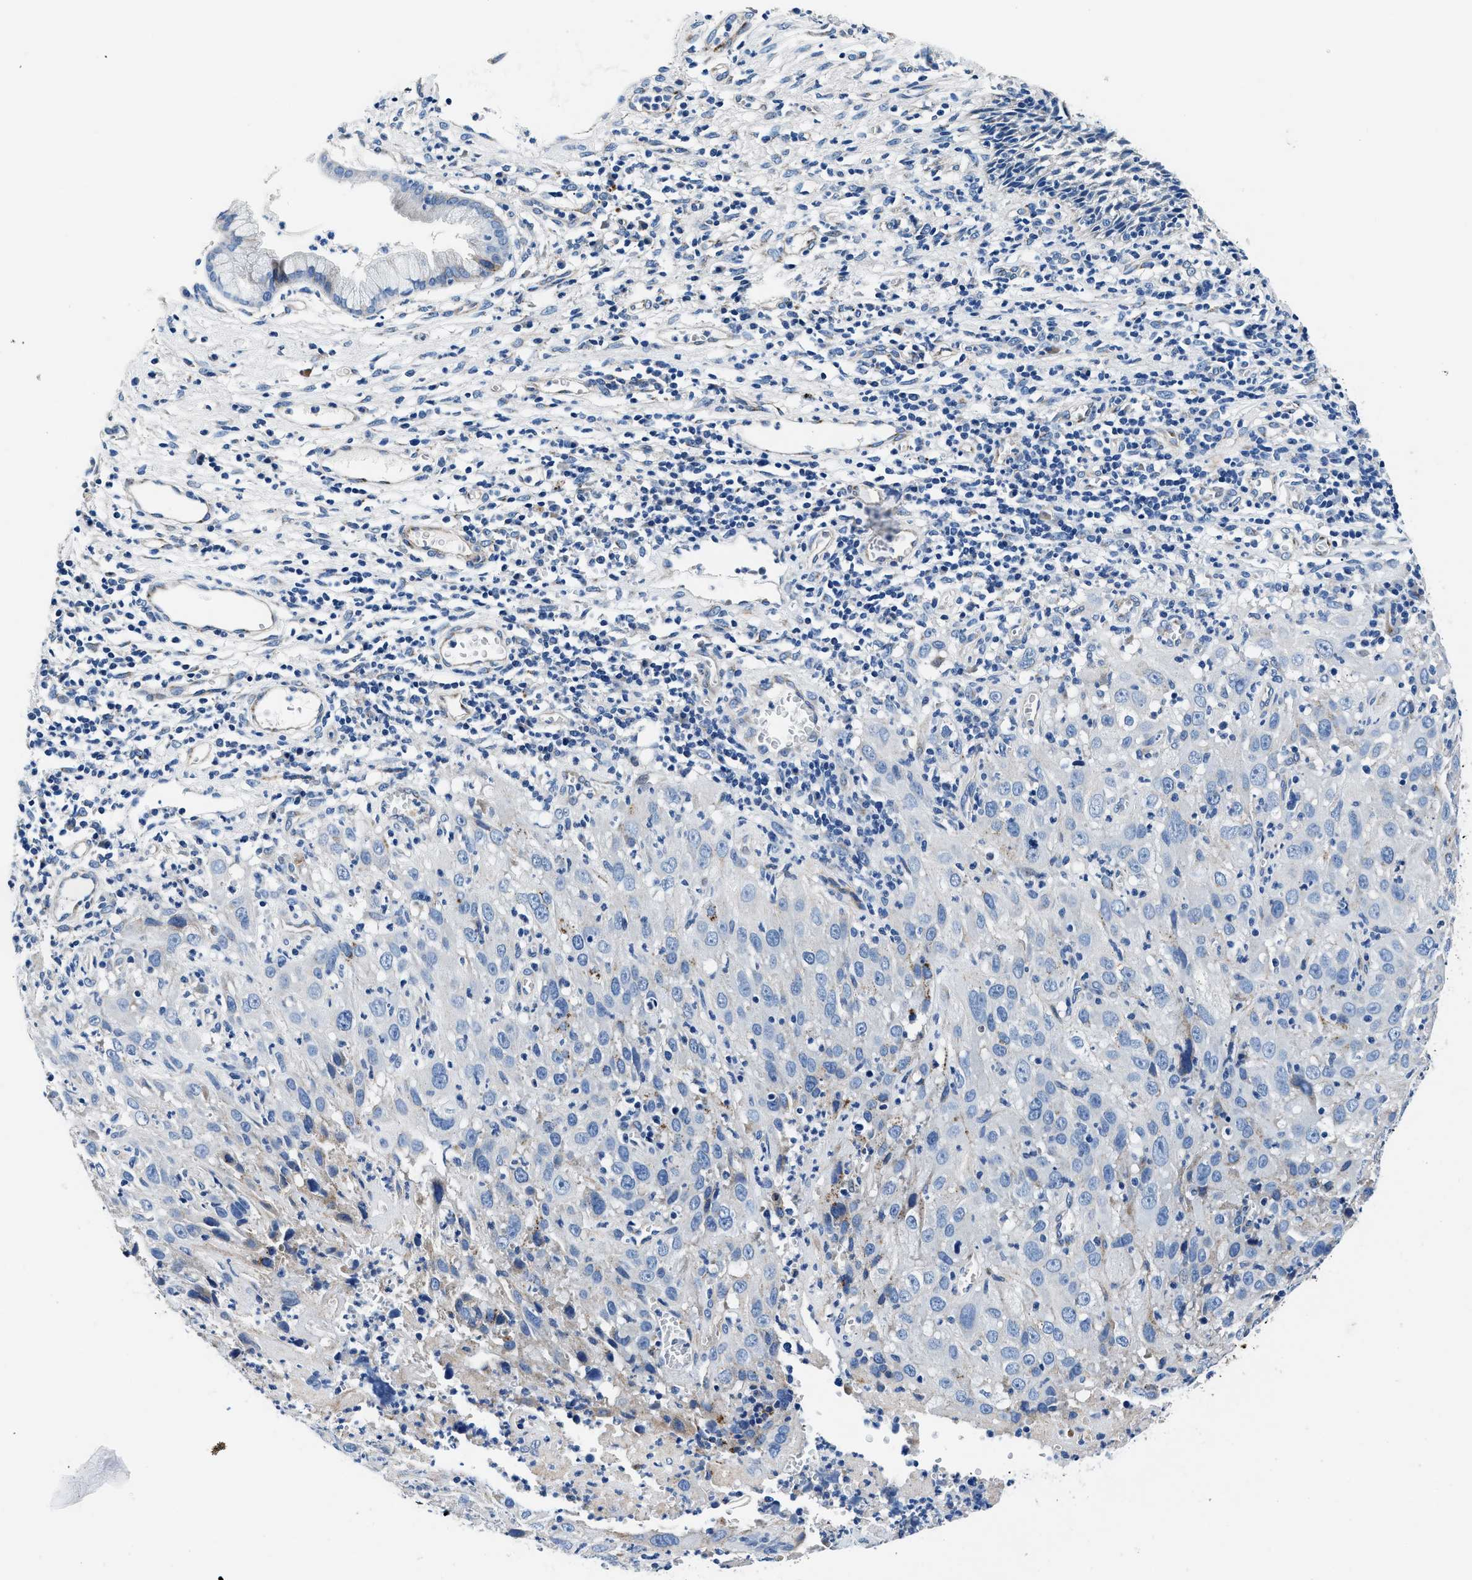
{"staining": {"intensity": "negative", "quantity": "none", "location": "none"}, "tissue": "cervical cancer", "cell_type": "Tumor cells", "image_type": "cancer", "snomed": [{"axis": "morphology", "description": "Squamous cell carcinoma, NOS"}, {"axis": "topography", "description": "Cervix"}], "caption": "A micrograph of human cervical cancer (squamous cell carcinoma) is negative for staining in tumor cells.", "gene": "DAG1", "patient": {"sex": "female", "age": 32}}